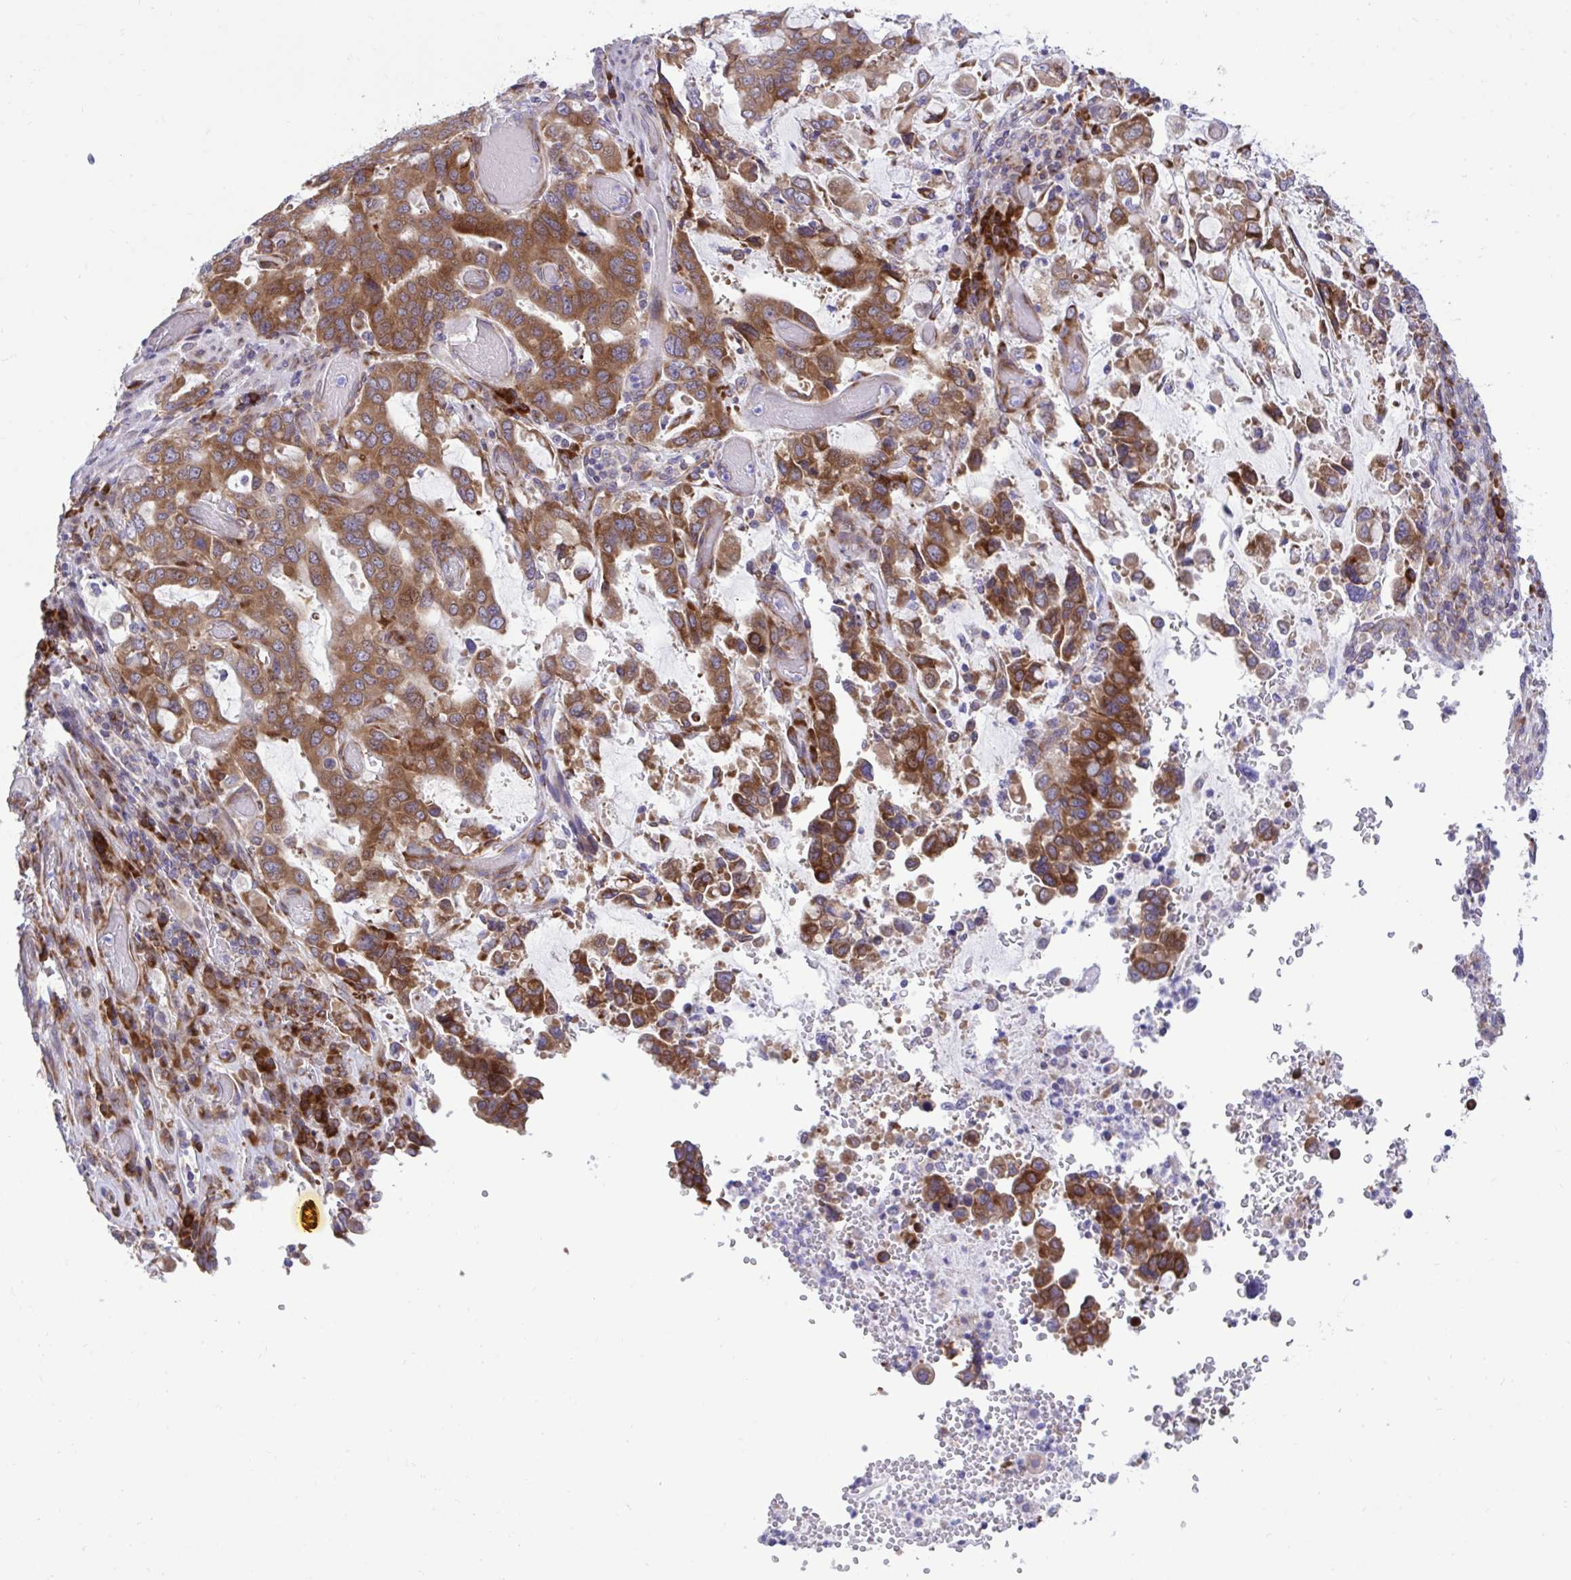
{"staining": {"intensity": "moderate", "quantity": ">75%", "location": "cytoplasmic/membranous"}, "tissue": "stomach cancer", "cell_type": "Tumor cells", "image_type": "cancer", "snomed": [{"axis": "morphology", "description": "Adenocarcinoma, NOS"}, {"axis": "topography", "description": "Stomach, upper"}, {"axis": "topography", "description": "Stomach"}], "caption": "IHC photomicrograph of neoplastic tissue: human adenocarcinoma (stomach) stained using immunohistochemistry reveals medium levels of moderate protein expression localized specifically in the cytoplasmic/membranous of tumor cells, appearing as a cytoplasmic/membranous brown color.", "gene": "RPS15", "patient": {"sex": "male", "age": 62}}